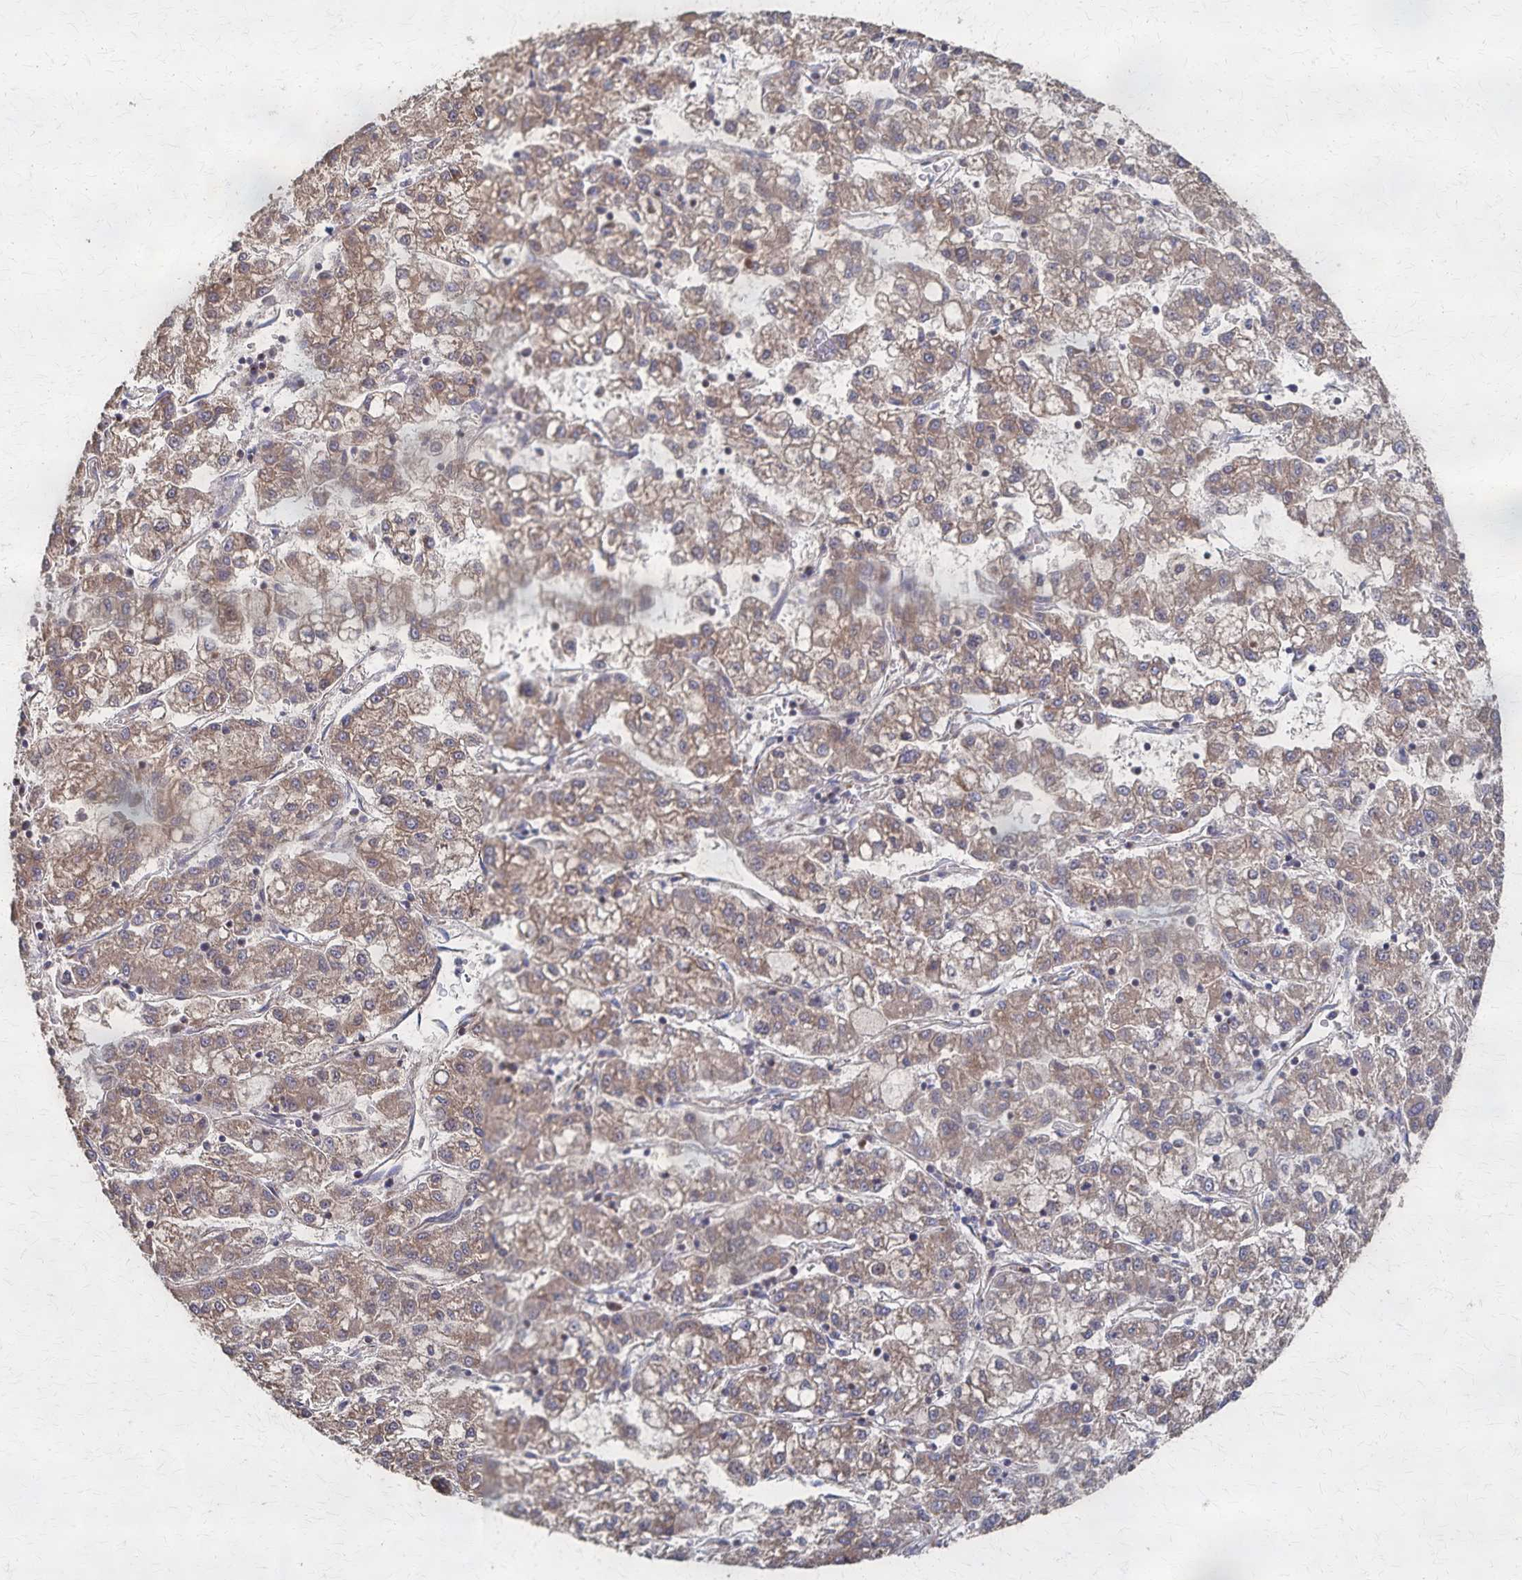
{"staining": {"intensity": "moderate", "quantity": ">75%", "location": "cytoplasmic/membranous"}, "tissue": "liver cancer", "cell_type": "Tumor cells", "image_type": "cancer", "snomed": [{"axis": "morphology", "description": "Carcinoma, Hepatocellular, NOS"}, {"axis": "topography", "description": "Liver"}], "caption": "An IHC histopathology image of tumor tissue is shown. Protein staining in brown highlights moderate cytoplasmic/membranous positivity in liver cancer within tumor cells.", "gene": "PGAP2", "patient": {"sex": "male", "age": 40}}